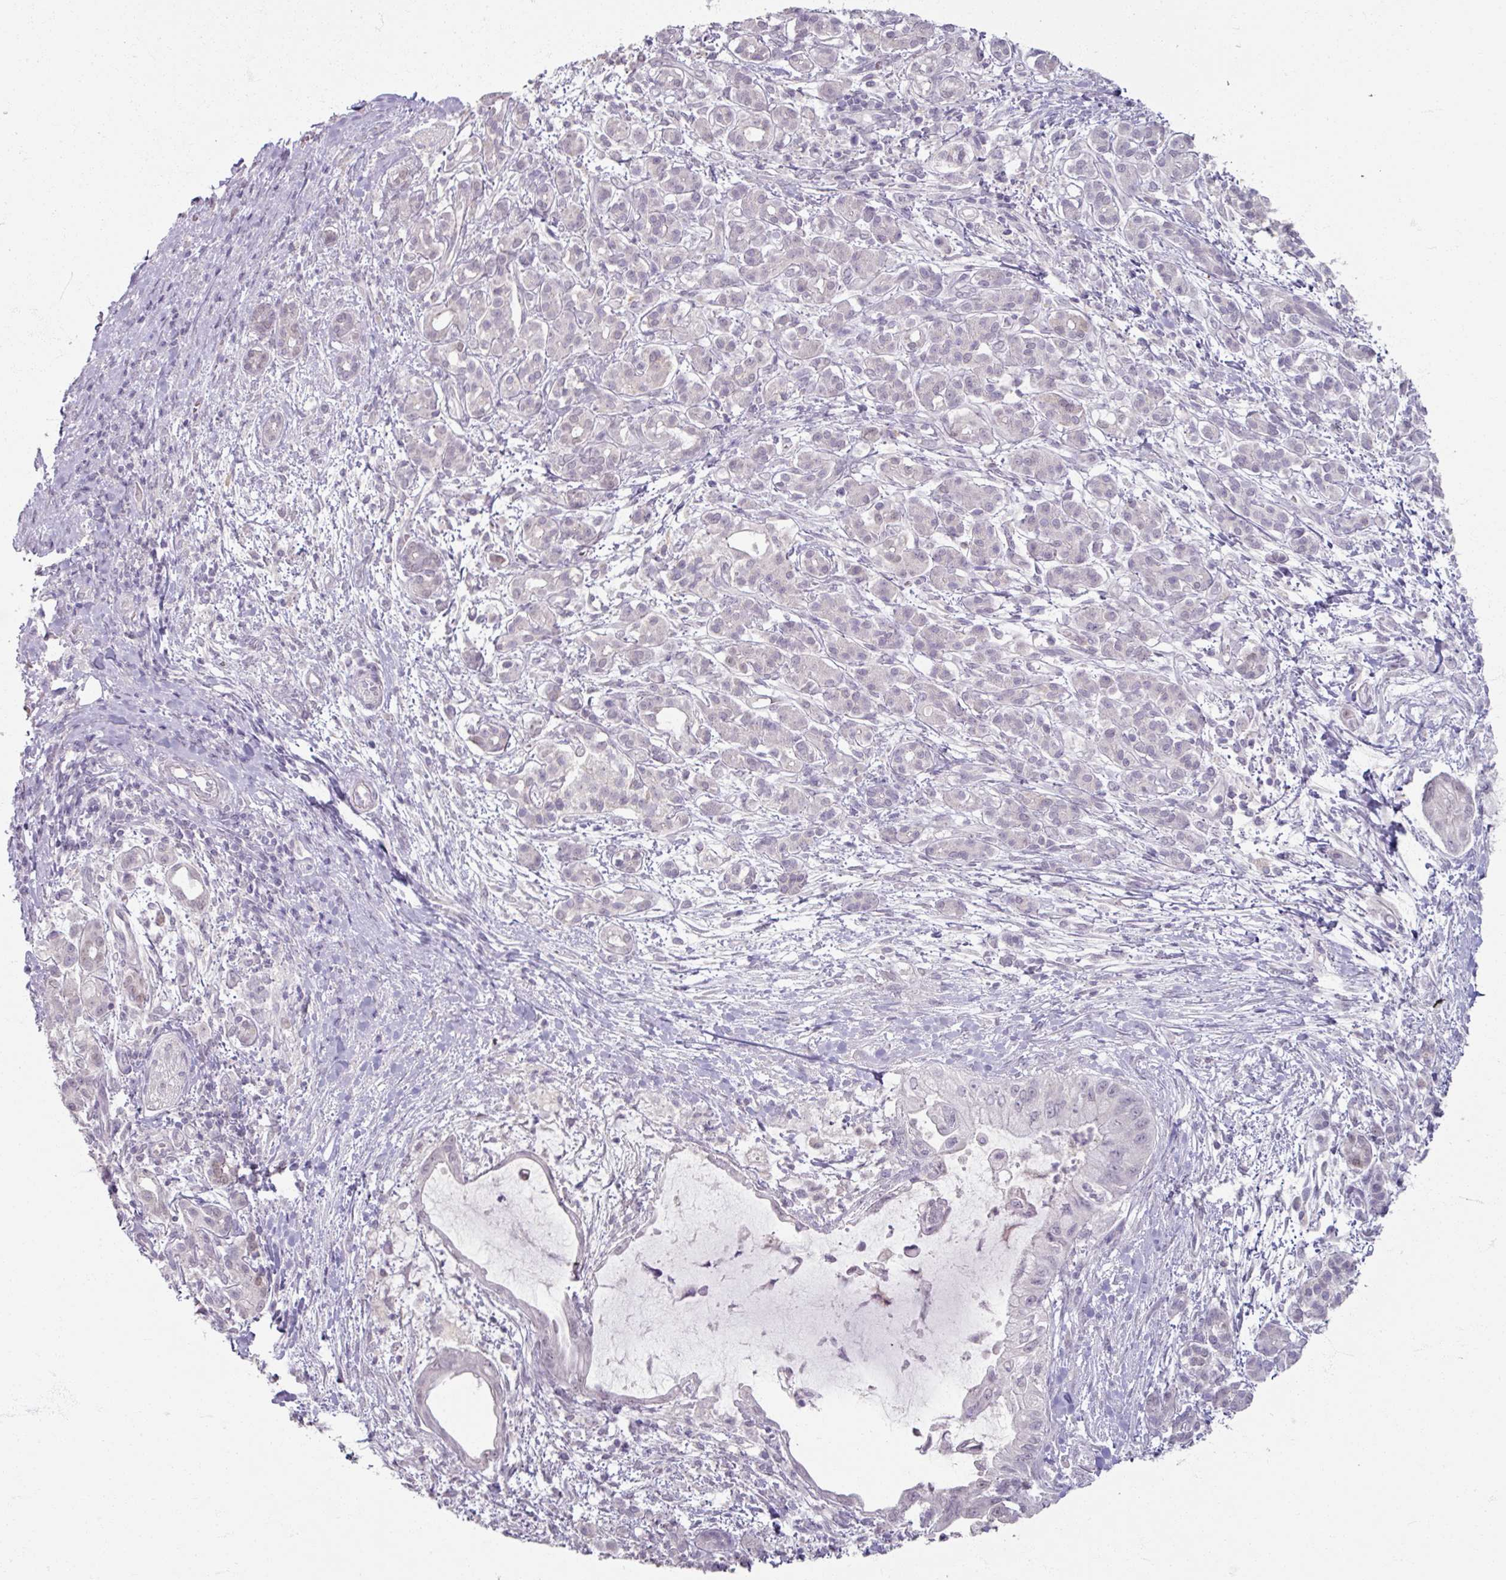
{"staining": {"intensity": "negative", "quantity": "none", "location": "none"}, "tissue": "pancreatic cancer", "cell_type": "Tumor cells", "image_type": "cancer", "snomed": [{"axis": "morphology", "description": "Adenocarcinoma, NOS"}, {"axis": "topography", "description": "Pancreas"}], "caption": "IHC image of neoplastic tissue: adenocarcinoma (pancreatic) stained with DAB (3,3'-diaminobenzidine) exhibits no significant protein positivity in tumor cells. (Stains: DAB immunohistochemistry with hematoxylin counter stain, Microscopy: brightfield microscopy at high magnification).", "gene": "SOX11", "patient": {"sex": "male", "age": 48}}